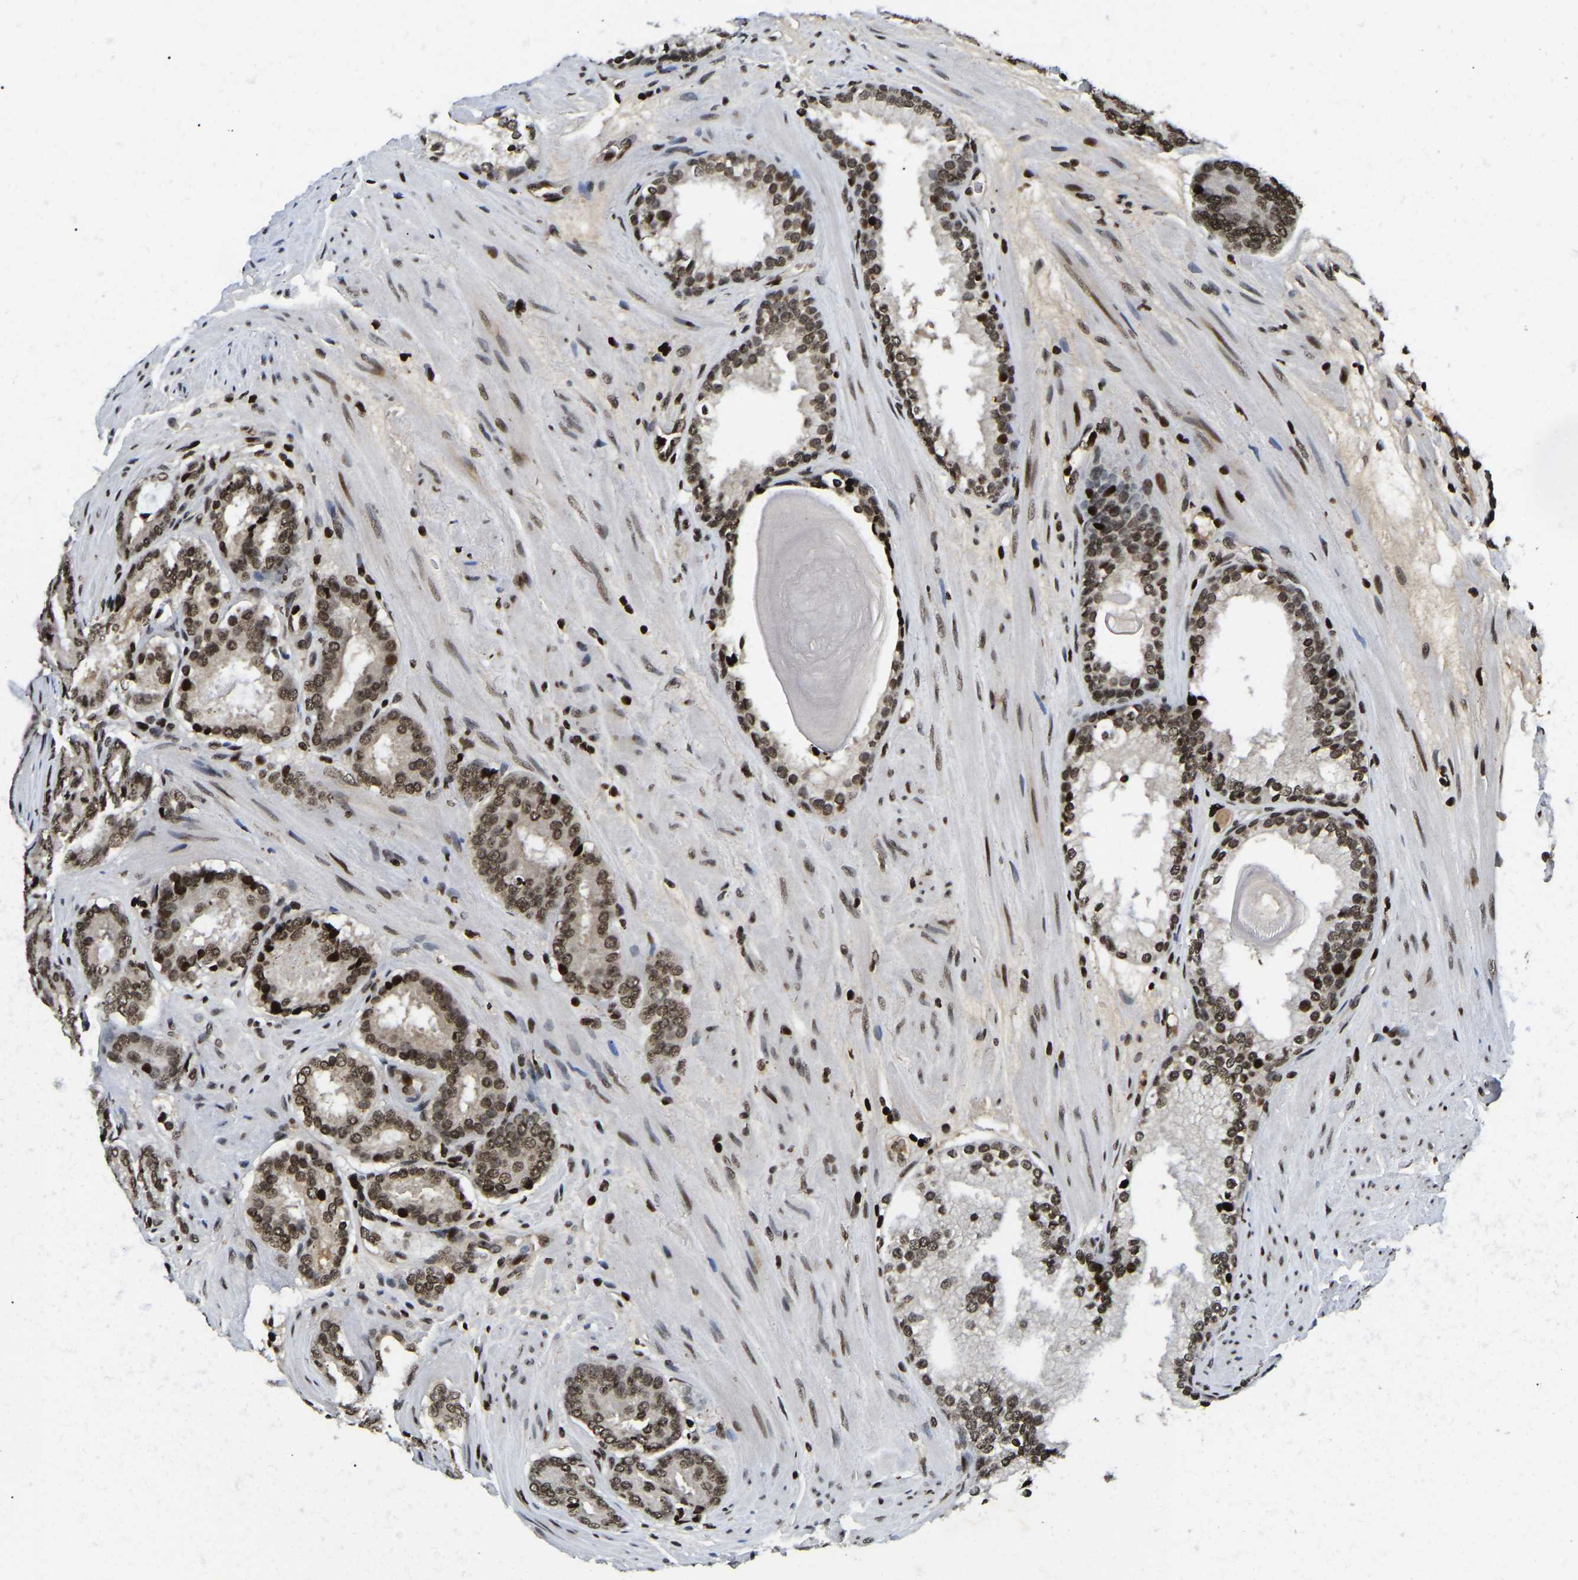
{"staining": {"intensity": "moderate", "quantity": ">75%", "location": "nuclear"}, "tissue": "prostate cancer", "cell_type": "Tumor cells", "image_type": "cancer", "snomed": [{"axis": "morphology", "description": "Adenocarcinoma, Low grade"}, {"axis": "topography", "description": "Prostate"}], "caption": "Moderate nuclear expression for a protein is identified in approximately >75% of tumor cells of low-grade adenocarcinoma (prostate) using immunohistochemistry (IHC).", "gene": "LRRC61", "patient": {"sex": "male", "age": 69}}